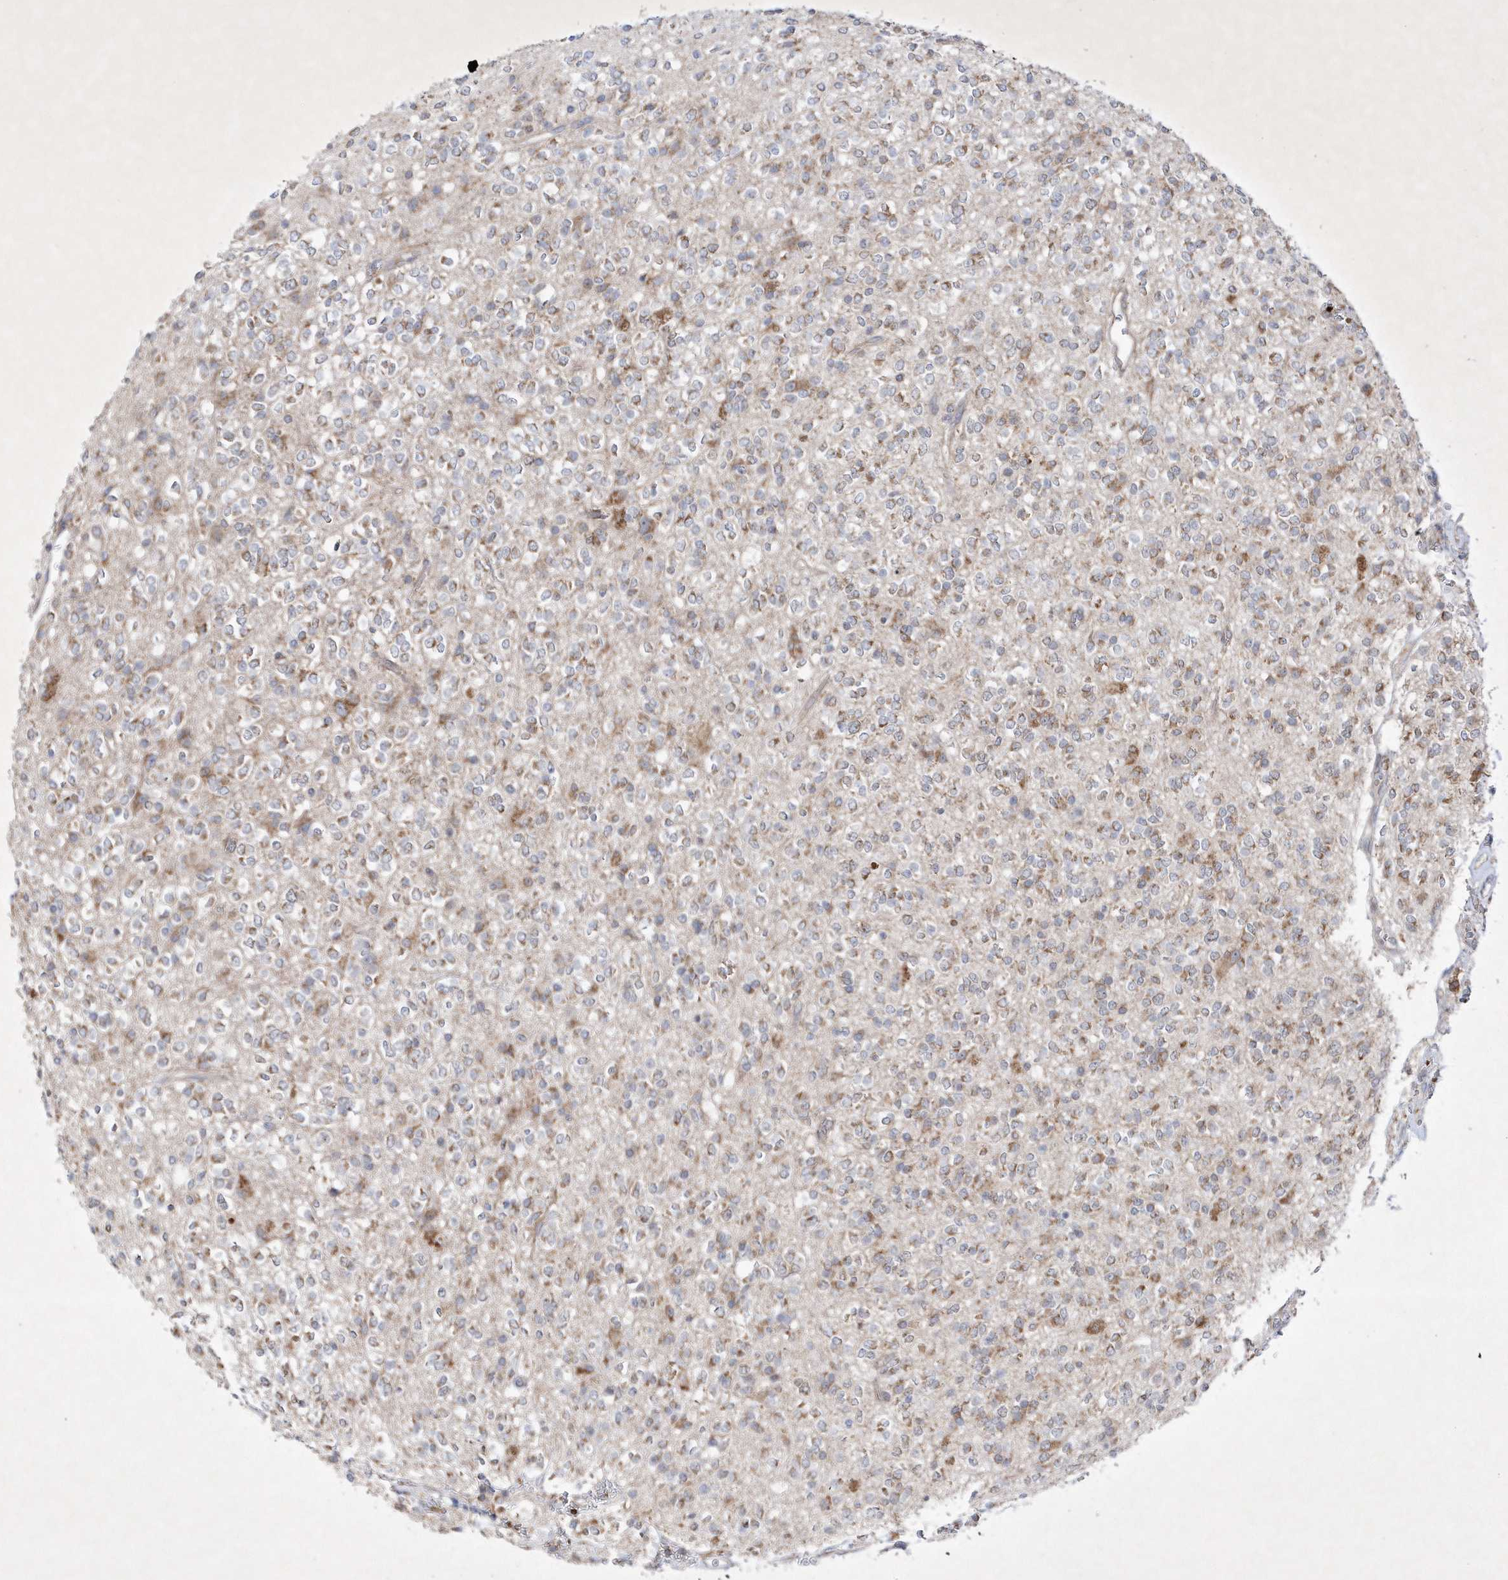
{"staining": {"intensity": "weak", "quantity": "<25%", "location": "cytoplasmic/membranous"}, "tissue": "glioma", "cell_type": "Tumor cells", "image_type": "cancer", "snomed": [{"axis": "morphology", "description": "Glioma, malignant, High grade"}, {"axis": "topography", "description": "Brain"}], "caption": "Tumor cells show no significant protein positivity in malignant glioma (high-grade). (DAB (3,3'-diaminobenzidine) IHC with hematoxylin counter stain).", "gene": "OPA1", "patient": {"sex": "male", "age": 34}}